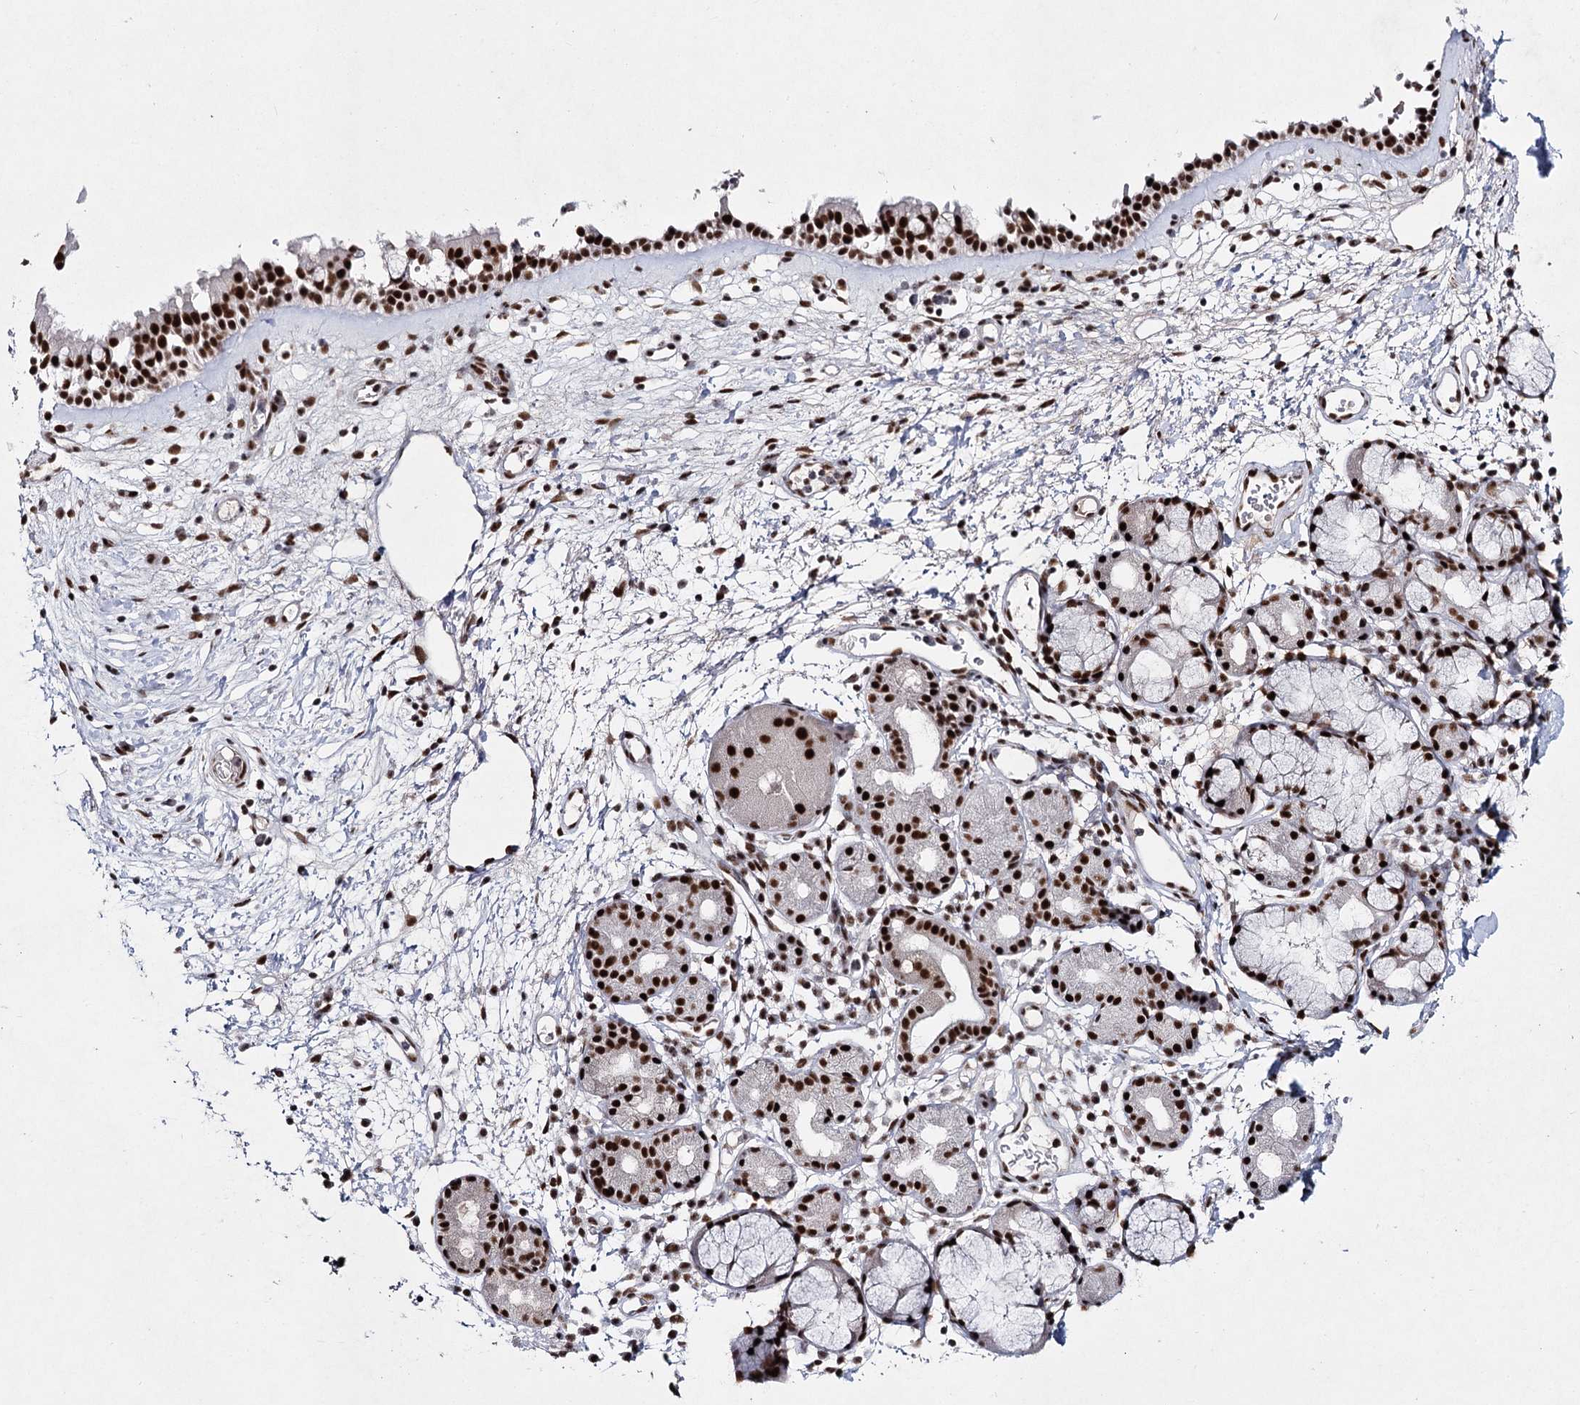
{"staining": {"intensity": "strong", "quantity": ">75%", "location": "nuclear"}, "tissue": "nasopharynx", "cell_type": "Respiratory epithelial cells", "image_type": "normal", "snomed": [{"axis": "morphology", "description": "Normal tissue, NOS"}, {"axis": "morphology", "description": "Inflammation, NOS"}, {"axis": "topography", "description": "Nasopharynx"}], "caption": "Strong nuclear protein staining is present in about >75% of respiratory epithelial cells in nasopharynx.", "gene": "SCAF8", "patient": {"sex": "male", "age": 70}}